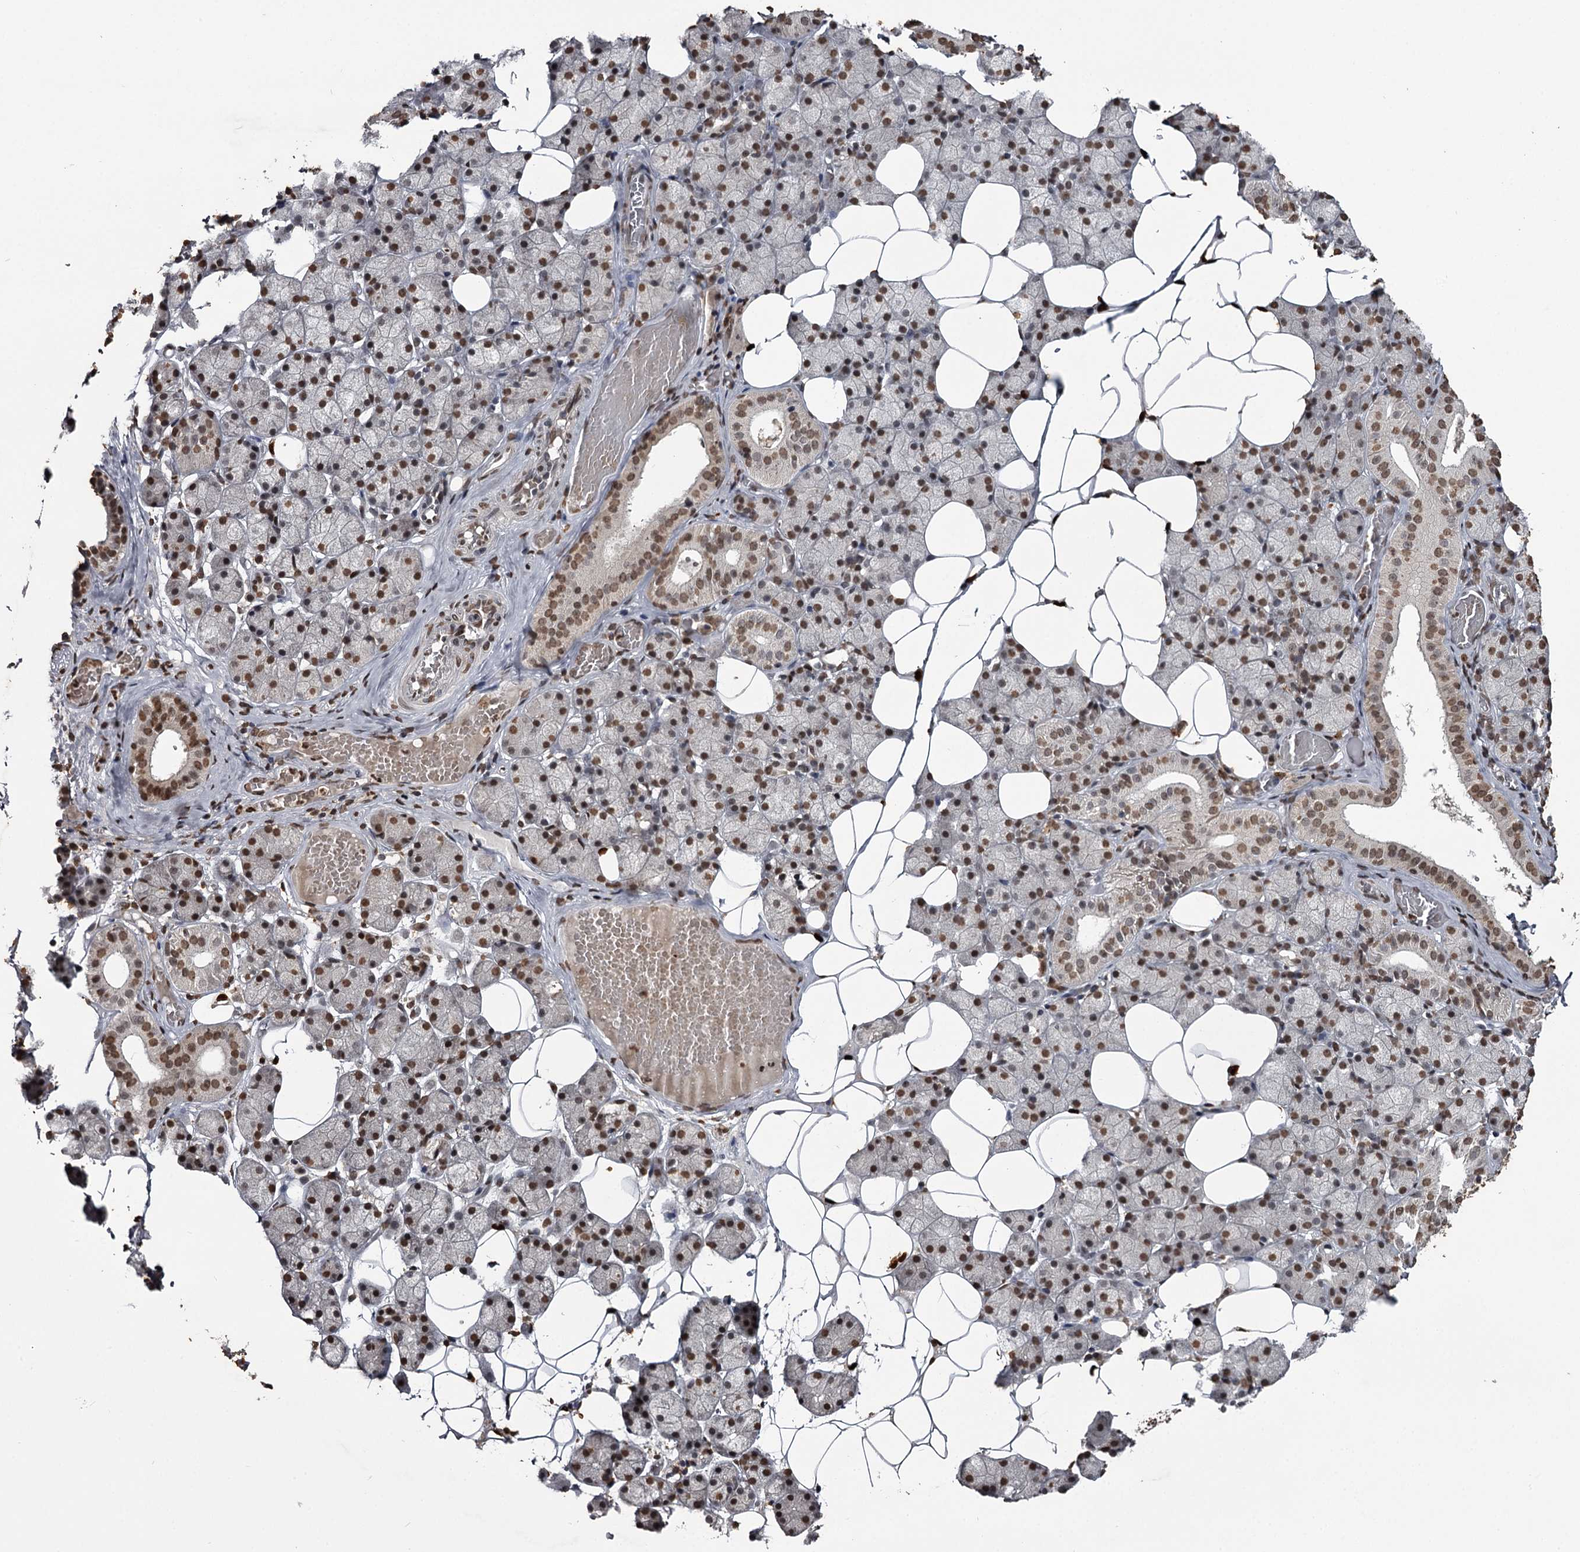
{"staining": {"intensity": "moderate", "quantity": ">75%", "location": "nuclear"}, "tissue": "salivary gland", "cell_type": "Glandular cells", "image_type": "normal", "snomed": [{"axis": "morphology", "description": "Normal tissue, NOS"}, {"axis": "topography", "description": "Salivary gland"}], "caption": "Unremarkable salivary gland displays moderate nuclear expression in about >75% of glandular cells, visualized by immunohistochemistry. The staining was performed using DAB (3,3'-diaminobenzidine) to visualize the protein expression in brown, while the nuclei were stained in blue with hematoxylin (Magnification: 20x).", "gene": "THYN1", "patient": {"sex": "female", "age": 33}}